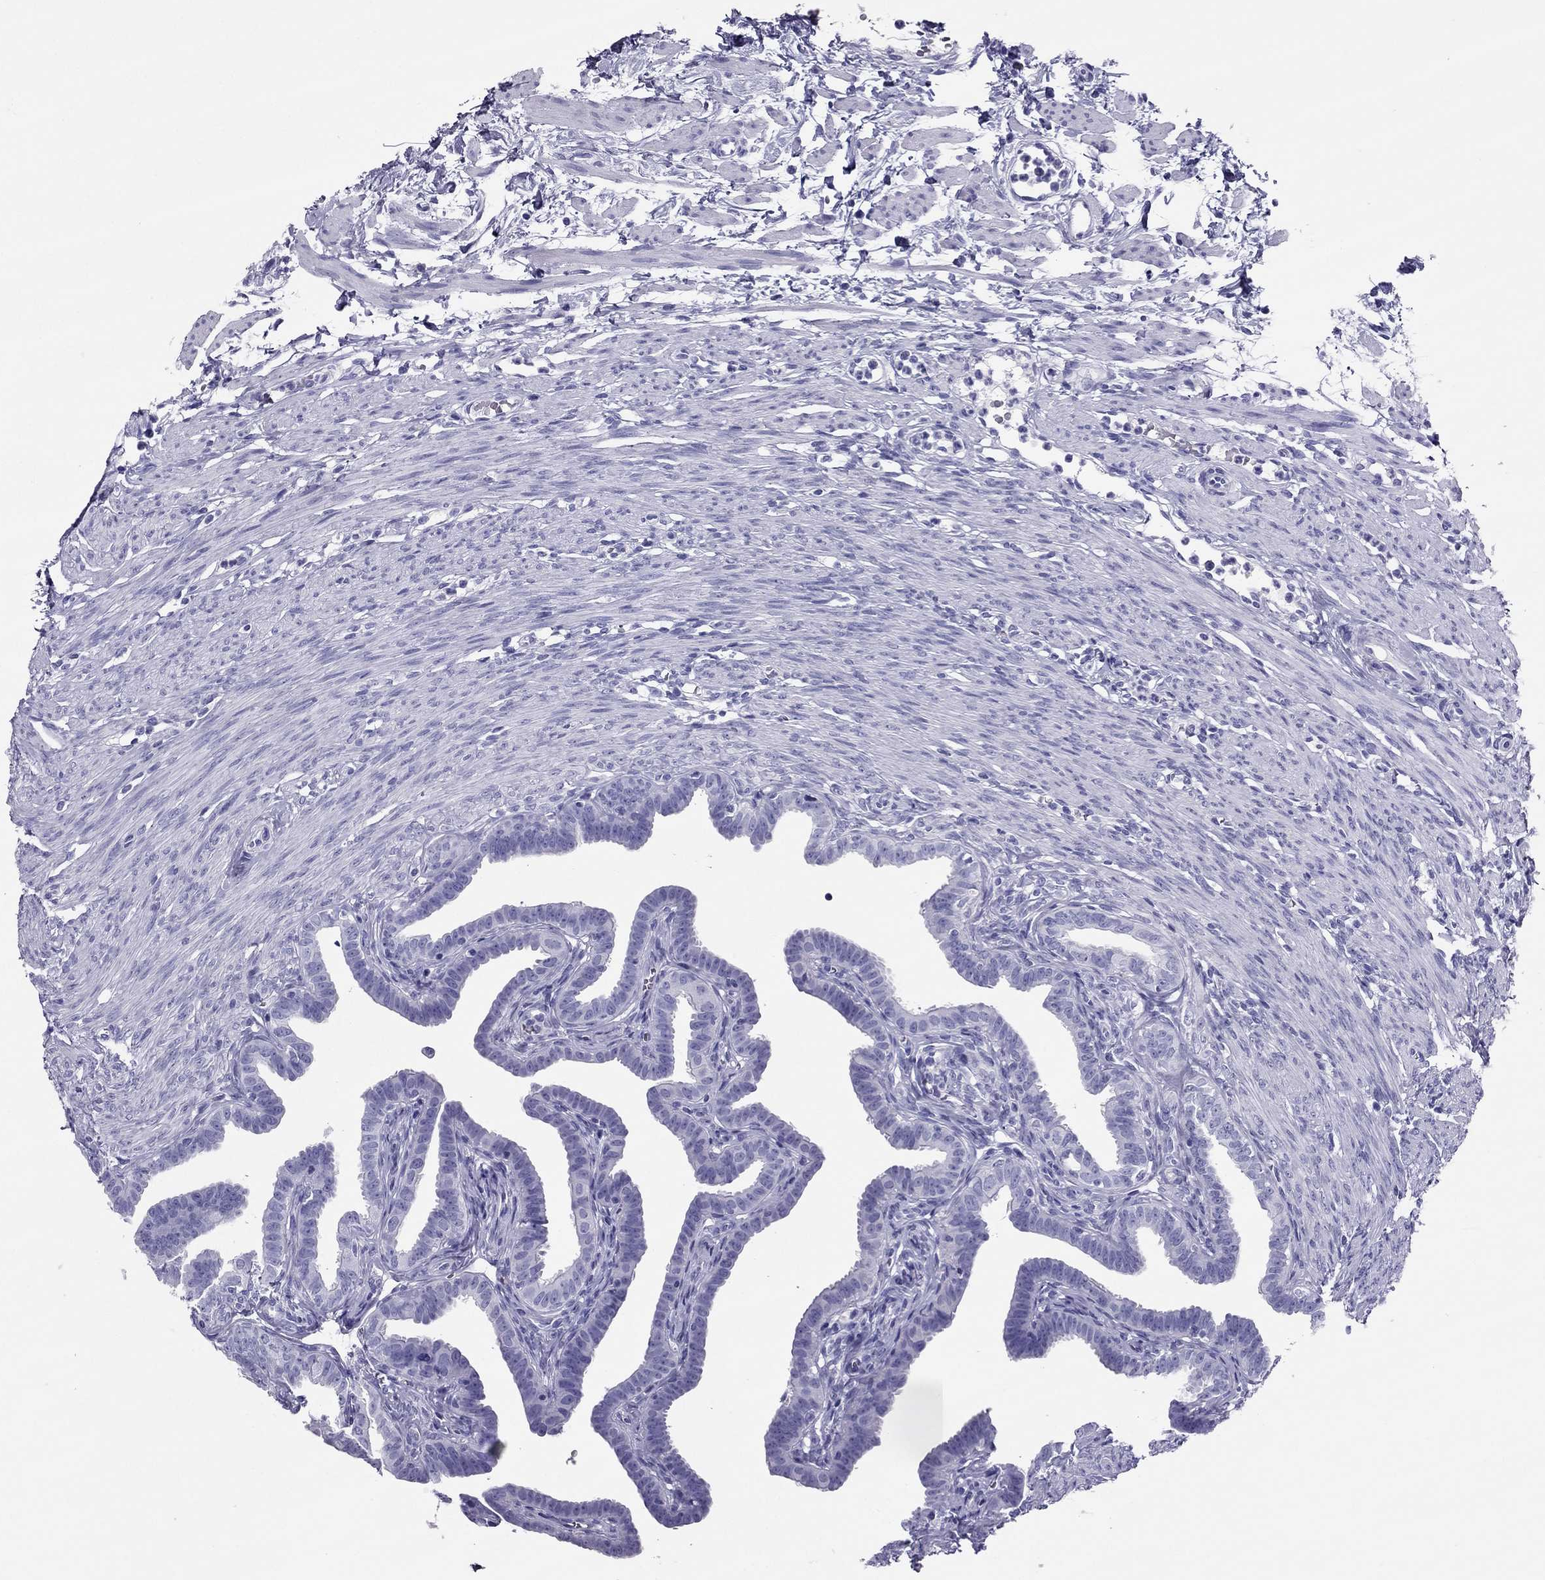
{"staining": {"intensity": "negative", "quantity": "none", "location": "none"}, "tissue": "fallopian tube", "cell_type": "Glandular cells", "image_type": "normal", "snomed": [{"axis": "morphology", "description": "Normal tissue, NOS"}, {"axis": "topography", "description": "Fallopian tube"}, {"axis": "topography", "description": "Ovary"}], "caption": "The IHC histopathology image has no significant staining in glandular cells of fallopian tube. The staining is performed using DAB brown chromogen with nuclei counter-stained in using hematoxylin.", "gene": "PDE6A", "patient": {"sex": "female", "age": 33}}